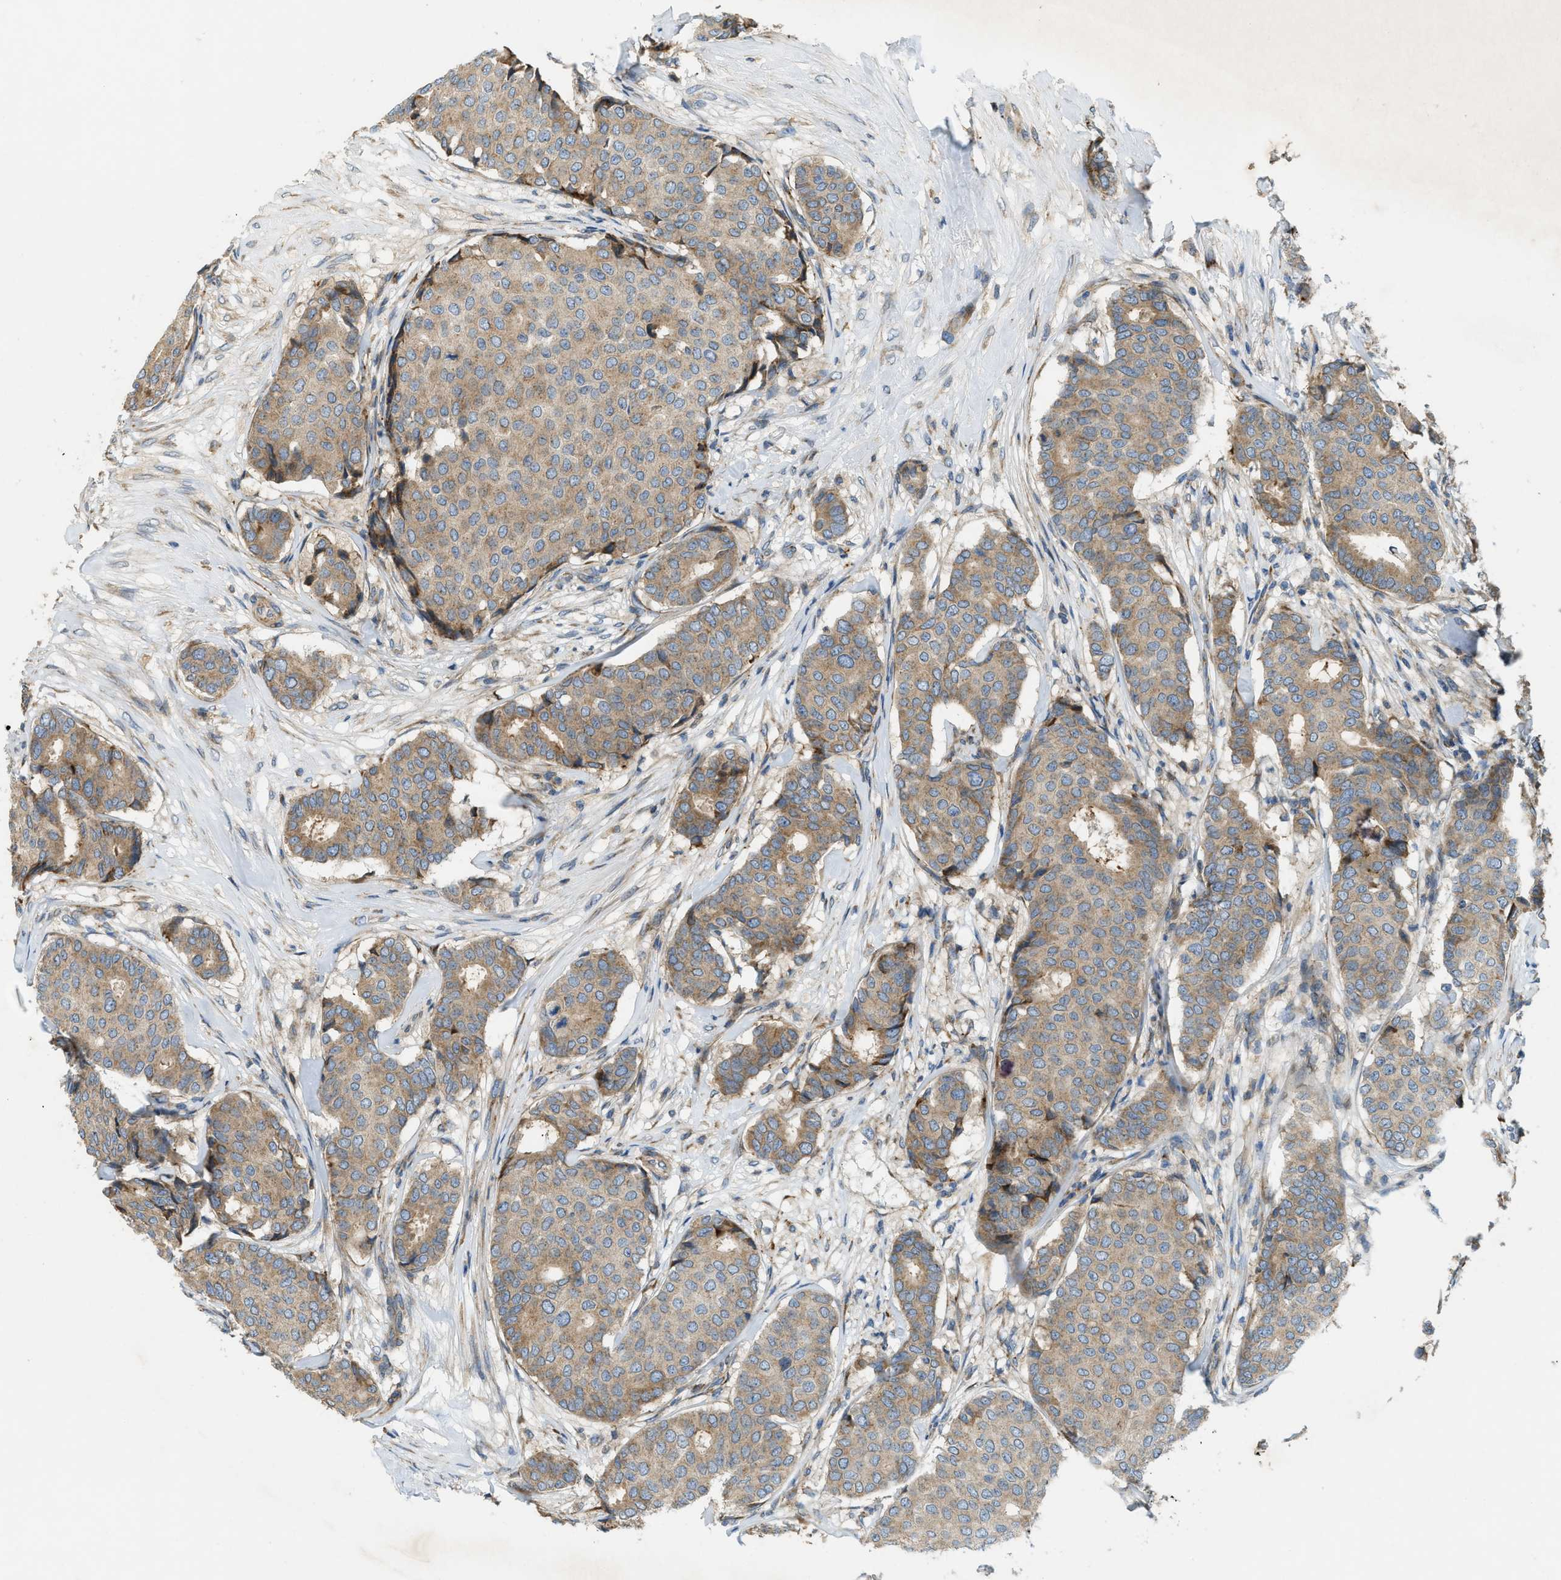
{"staining": {"intensity": "moderate", "quantity": ">75%", "location": "cytoplasmic/membranous"}, "tissue": "breast cancer", "cell_type": "Tumor cells", "image_type": "cancer", "snomed": [{"axis": "morphology", "description": "Duct carcinoma"}, {"axis": "topography", "description": "Breast"}], "caption": "Human breast infiltrating ductal carcinoma stained for a protein (brown) reveals moderate cytoplasmic/membranous positive expression in about >75% of tumor cells.", "gene": "TMEM68", "patient": {"sex": "female", "age": 75}}